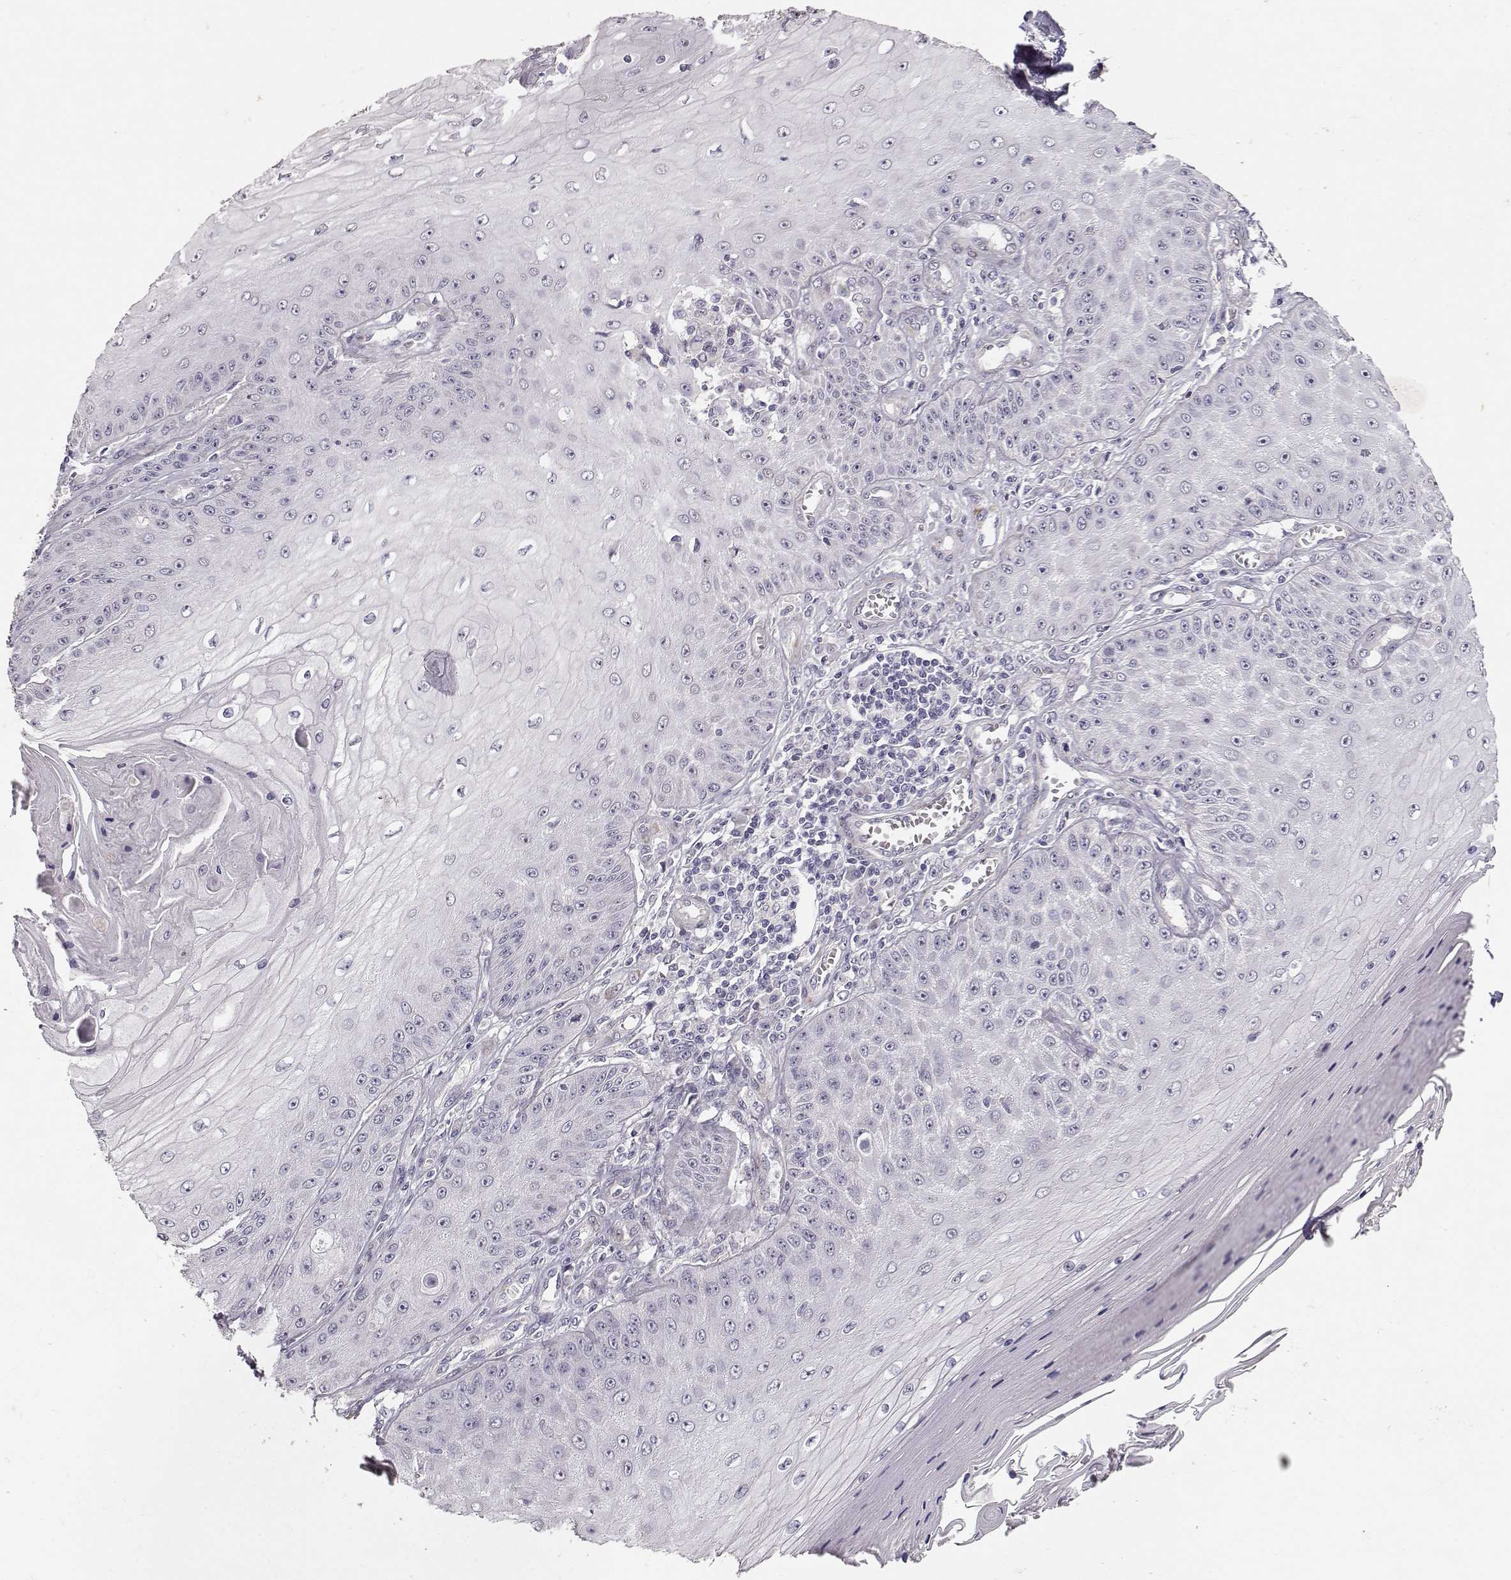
{"staining": {"intensity": "negative", "quantity": "none", "location": "none"}, "tissue": "skin cancer", "cell_type": "Tumor cells", "image_type": "cancer", "snomed": [{"axis": "morphology", "description": "Squamous cell carcinoma, NOS"}, {"axis": "topography", "description": "Skin"}], "caption": "Tumor cells are negative for protein expression in human skin cancer. The staining is performed using DAB brown chromogen with nuclei counter-stained in using hematoxylin.", "gene": "LAMA5", "patient": {"sex": "male", "age": 70}}